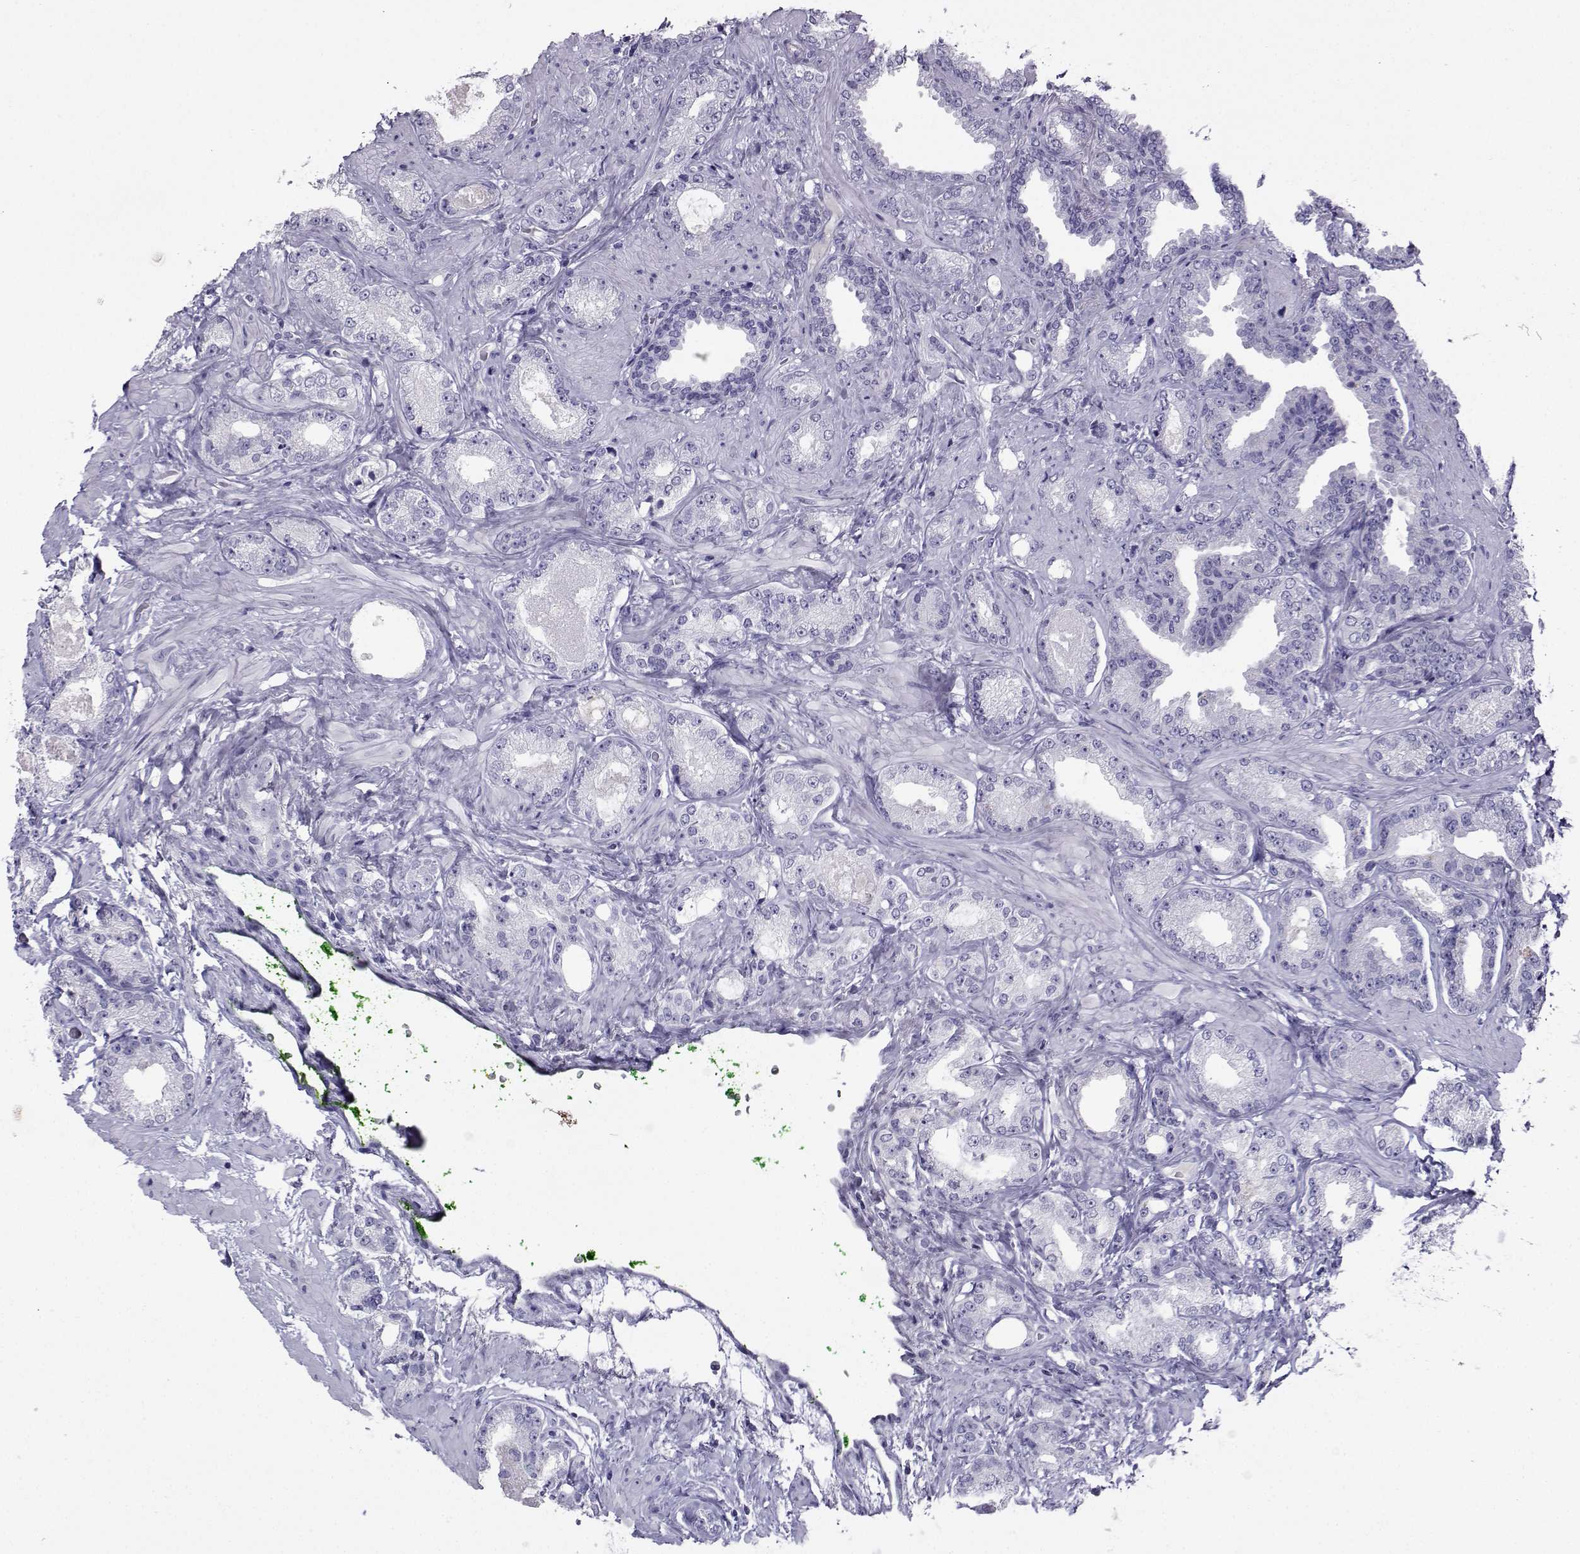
{"staining": {"intensity": "negative", "quantity": "none", "location": "none"}, "tissue": "prostate cancer", "cell_type": "Tumor cells", "image_type": "cancer", "snomed": [{"axis": "morphology", "description": "Adenocarcinoma, Low grade"}, {"axis": "topography", "description": "Prostate"}], "caption": "The photomicrograph exhibits no staining of tumor cells in prostate adenocarcinoma (low-grade). (Stains: DAB (3,3'-diaminobenzidine) immunohistochemistry with hematoxylin counter stain, Microscopy: brightfield microscopy at high magnification).", "gene": "ARMC2", "patient": {"sex": "male", "age": 68}}